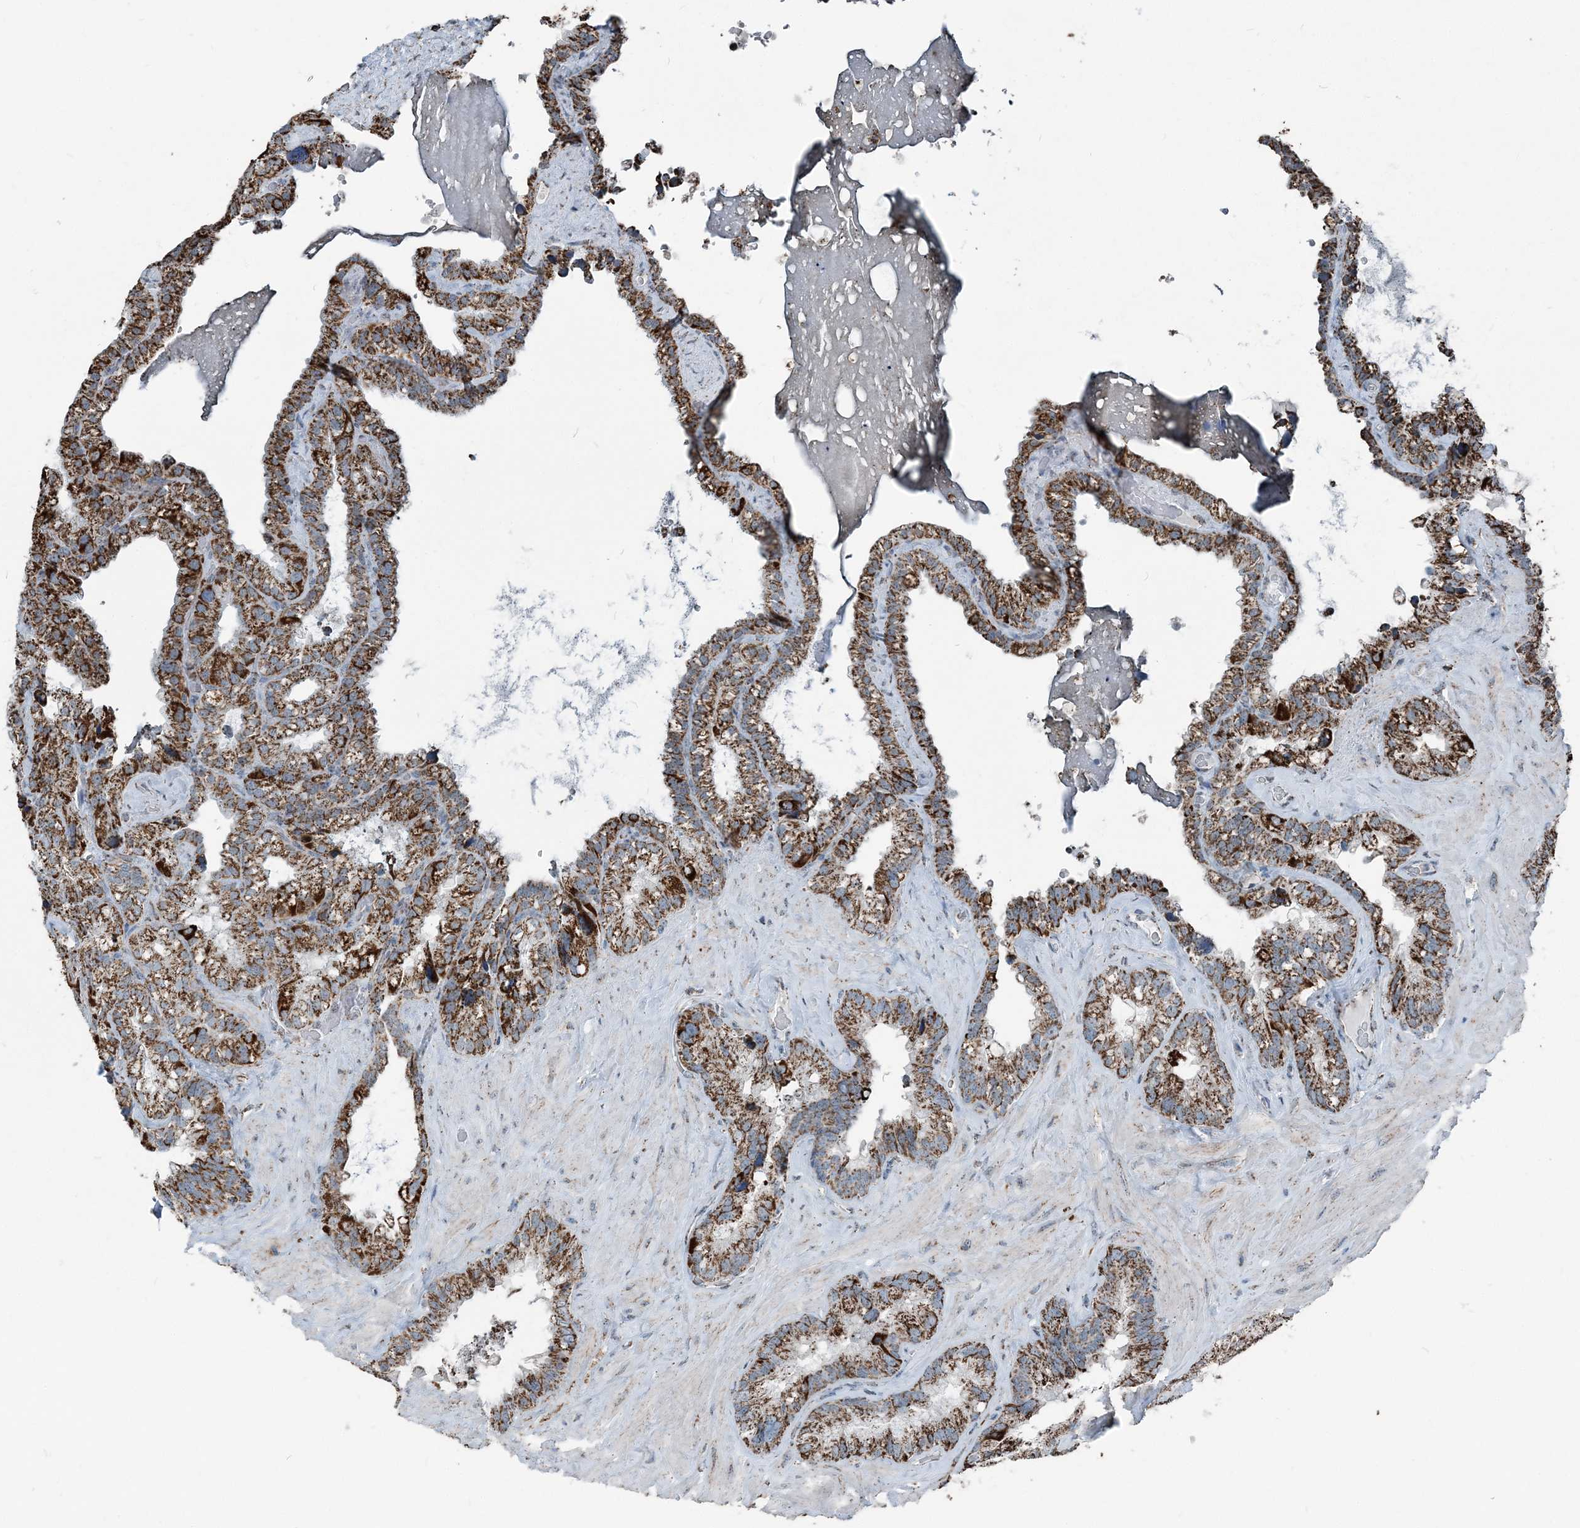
{"staining": {"intensity": "strong", "quantity": ">75%", "location": "cytoplasmic/membranous"}, "tissue": "seminal vesicle", "cell_type": "Glandular cells", "image_type": "normal", "snomed": [{"axis": "morphology", "description": "Normal tissue, NOS"}, {"axis": "topography", "description": "Prostate"}, {"axis": "topography", "description": "Seminal veicle"}], "caption": "Immunohistochemistry photomicrograph of benign seminal vesicle: human seminal vesicle stained using immunohistochemistry (IHC) demonstrates high levels of strong protein expression localized specifically in the cytoplasmic/membranous of glandular cells, appearing as a cytoplasmic/membranous brown color.", "gene": "SUCLG1", "patient": {"sex": "male", "age": 68}}